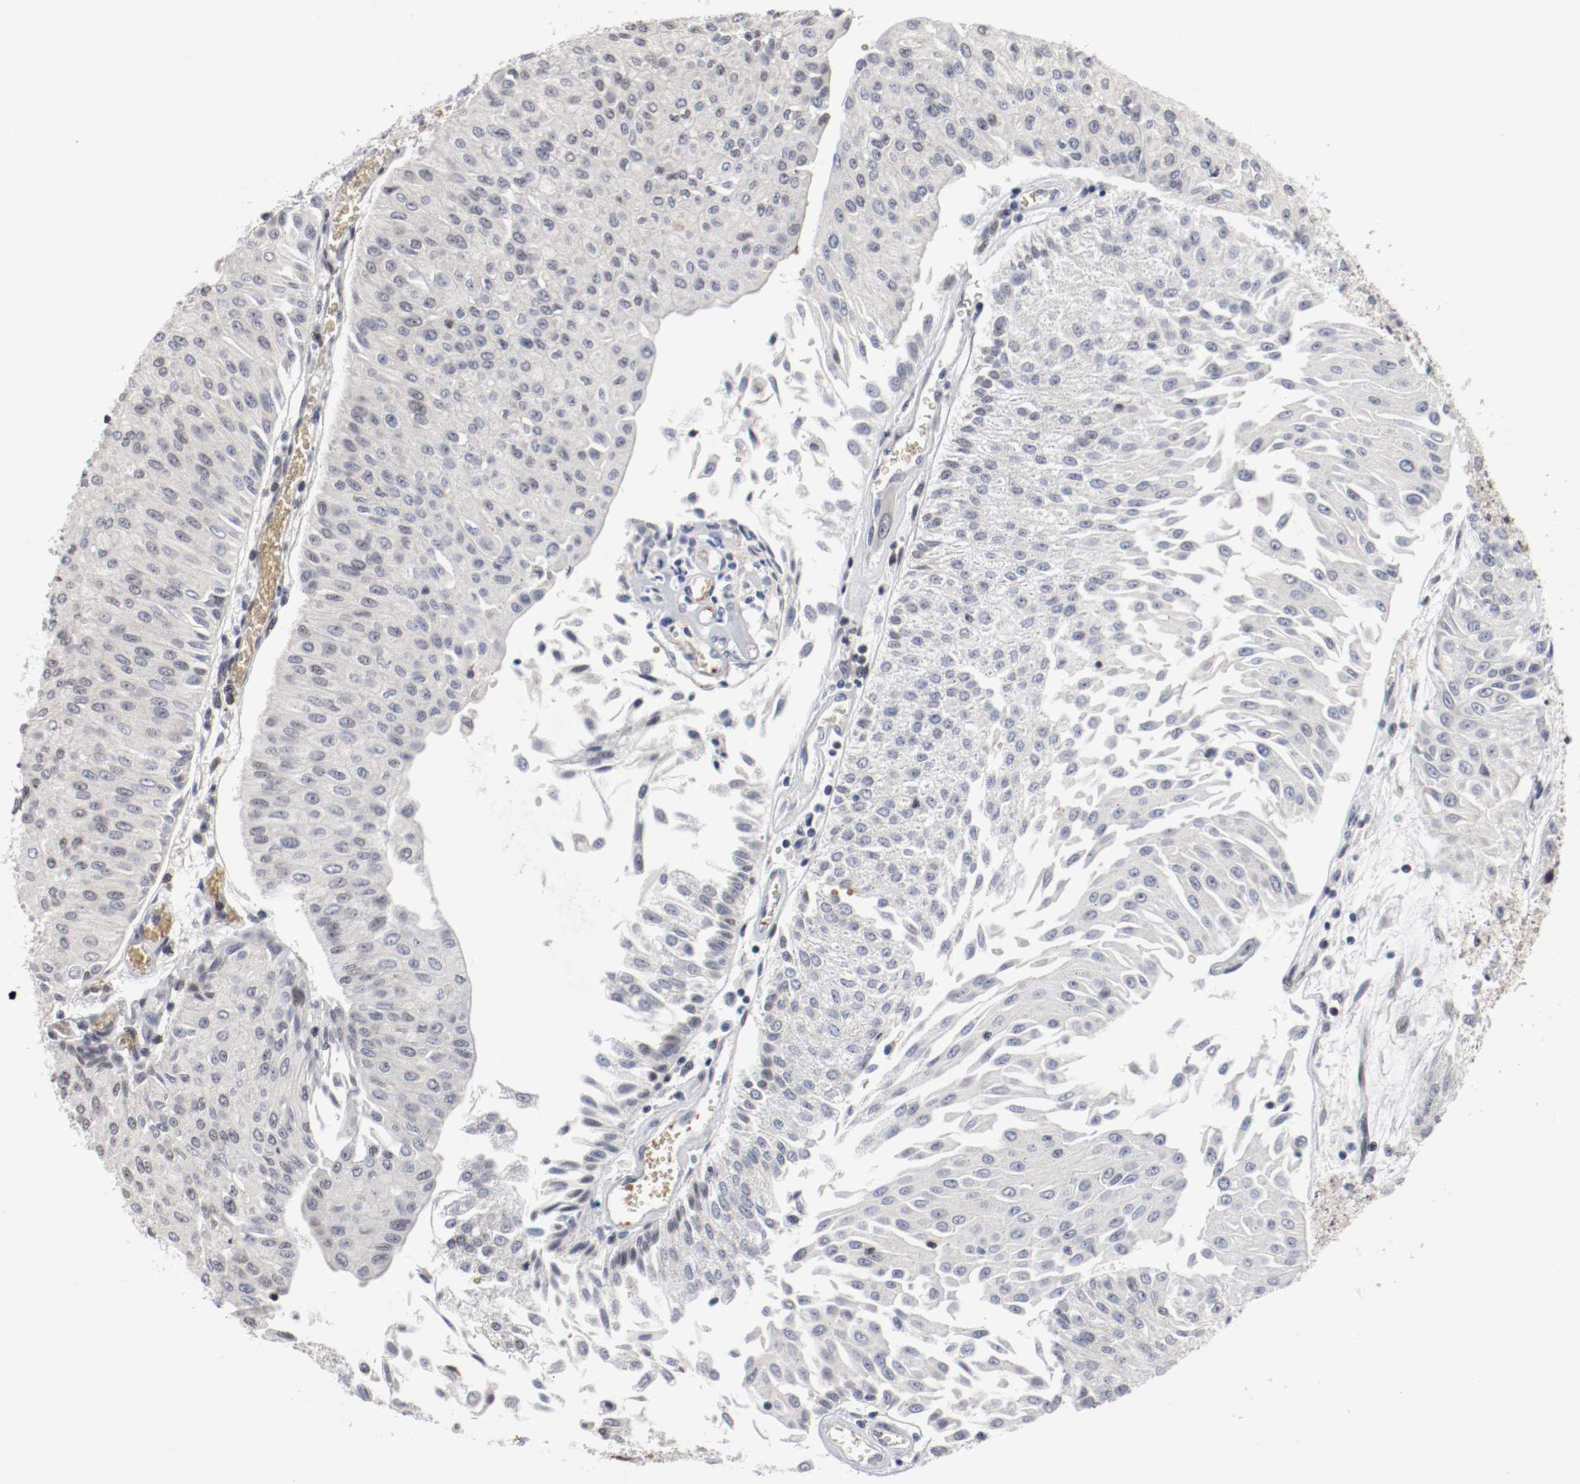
{"staining": {"intensity": "negative", "quantity": "none", "location": "none"}, "tissue": "urothelial cancer", "cell_type": "Tumor cells", "image_type": "cancer", "snomed": [{"axis": "morphology", "description": "Urothelial carcinoma, Low grade"}, {"axis": "topography", "description": "Urinary bladder"}], "caption": "This micrograph is of urothelial cancer stained with immunohistochemistry to label a protein in brown with the nuclei are counter-stained blue. There is no staining in tumor cells. The staining is performed using DAB (3,3'-diaminobenzidine) brown chromogen with nuclei counter-stained in using hematoxylin.", "gene": "JUND", "patient": {"sex": "male", "age": 86}}